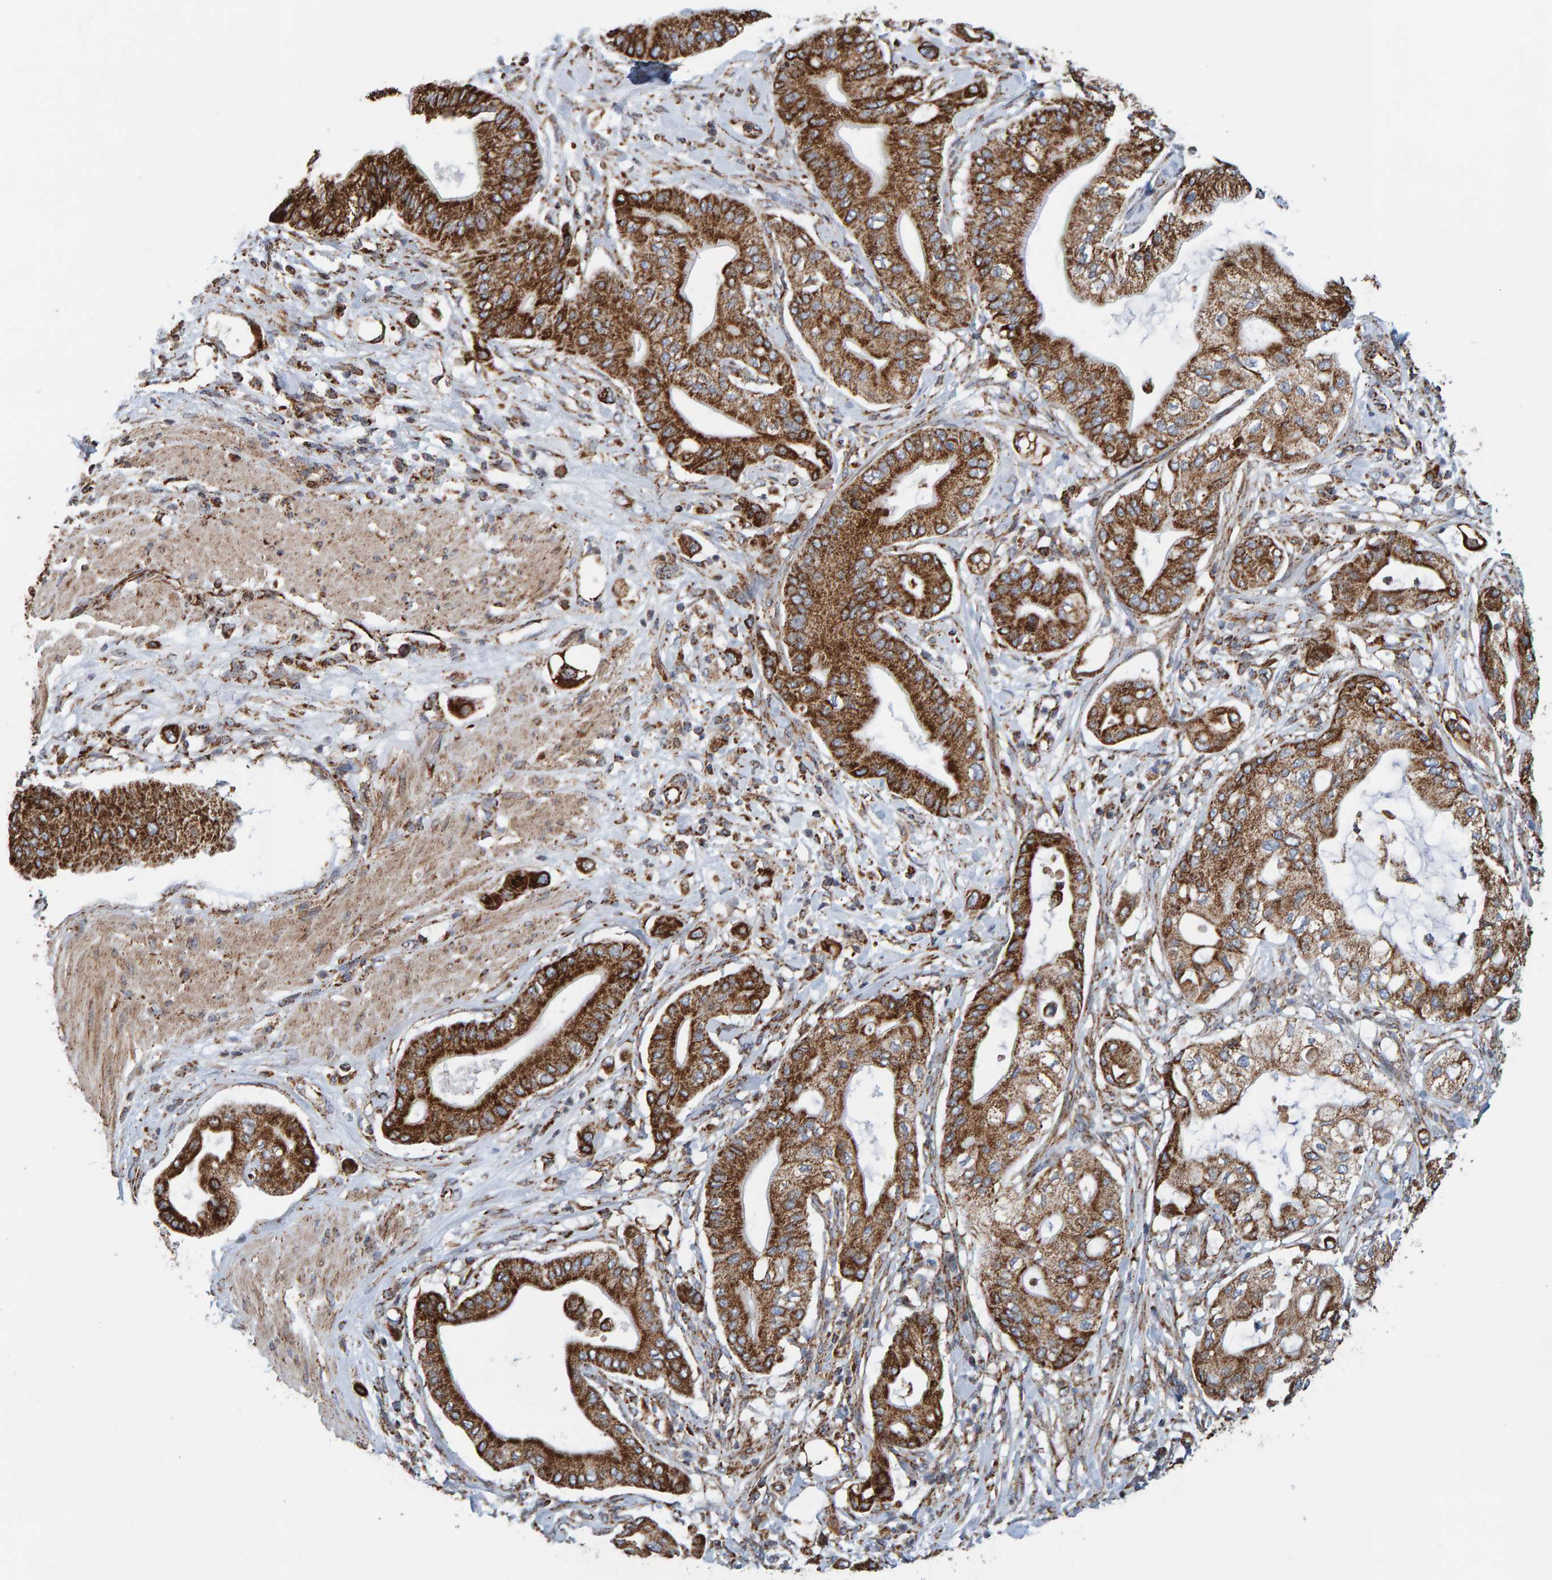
{"staining": {"intensity": "strong", "quantity": ">75%", "location": "cytoplasmic/membranous"}, "tissue": "pancreatic cancer", "cell_type": "Tumor cells", "image_type": "cancer", "snomed": [{"axis": "morphology", "description": "Adenocarcinoma, NOS"}, {"axis": "morphology", "description": "Adenocarcinoma, metastatic, NOS"}, {"axis": "topography", "description": "Lymph node"}, {"axis": "topography", "description": "Pancreas"}, {"axis": "topography", "description": "Duodenum"}], "caption": "IHC staining of adenocarcinoma (pancreatic), which displays high levels of strong cytoplasmic/membranous expression in approximately >75% of tumor cells indicating strong cytoplasmic/membranous protein positivity. The staining was performed using DAB (brown) for protein detection and nuclei were counterstained in hematoxylin (blue).", "gene": "MRPL45", "patient": {"sex": "female", "age": 64}}